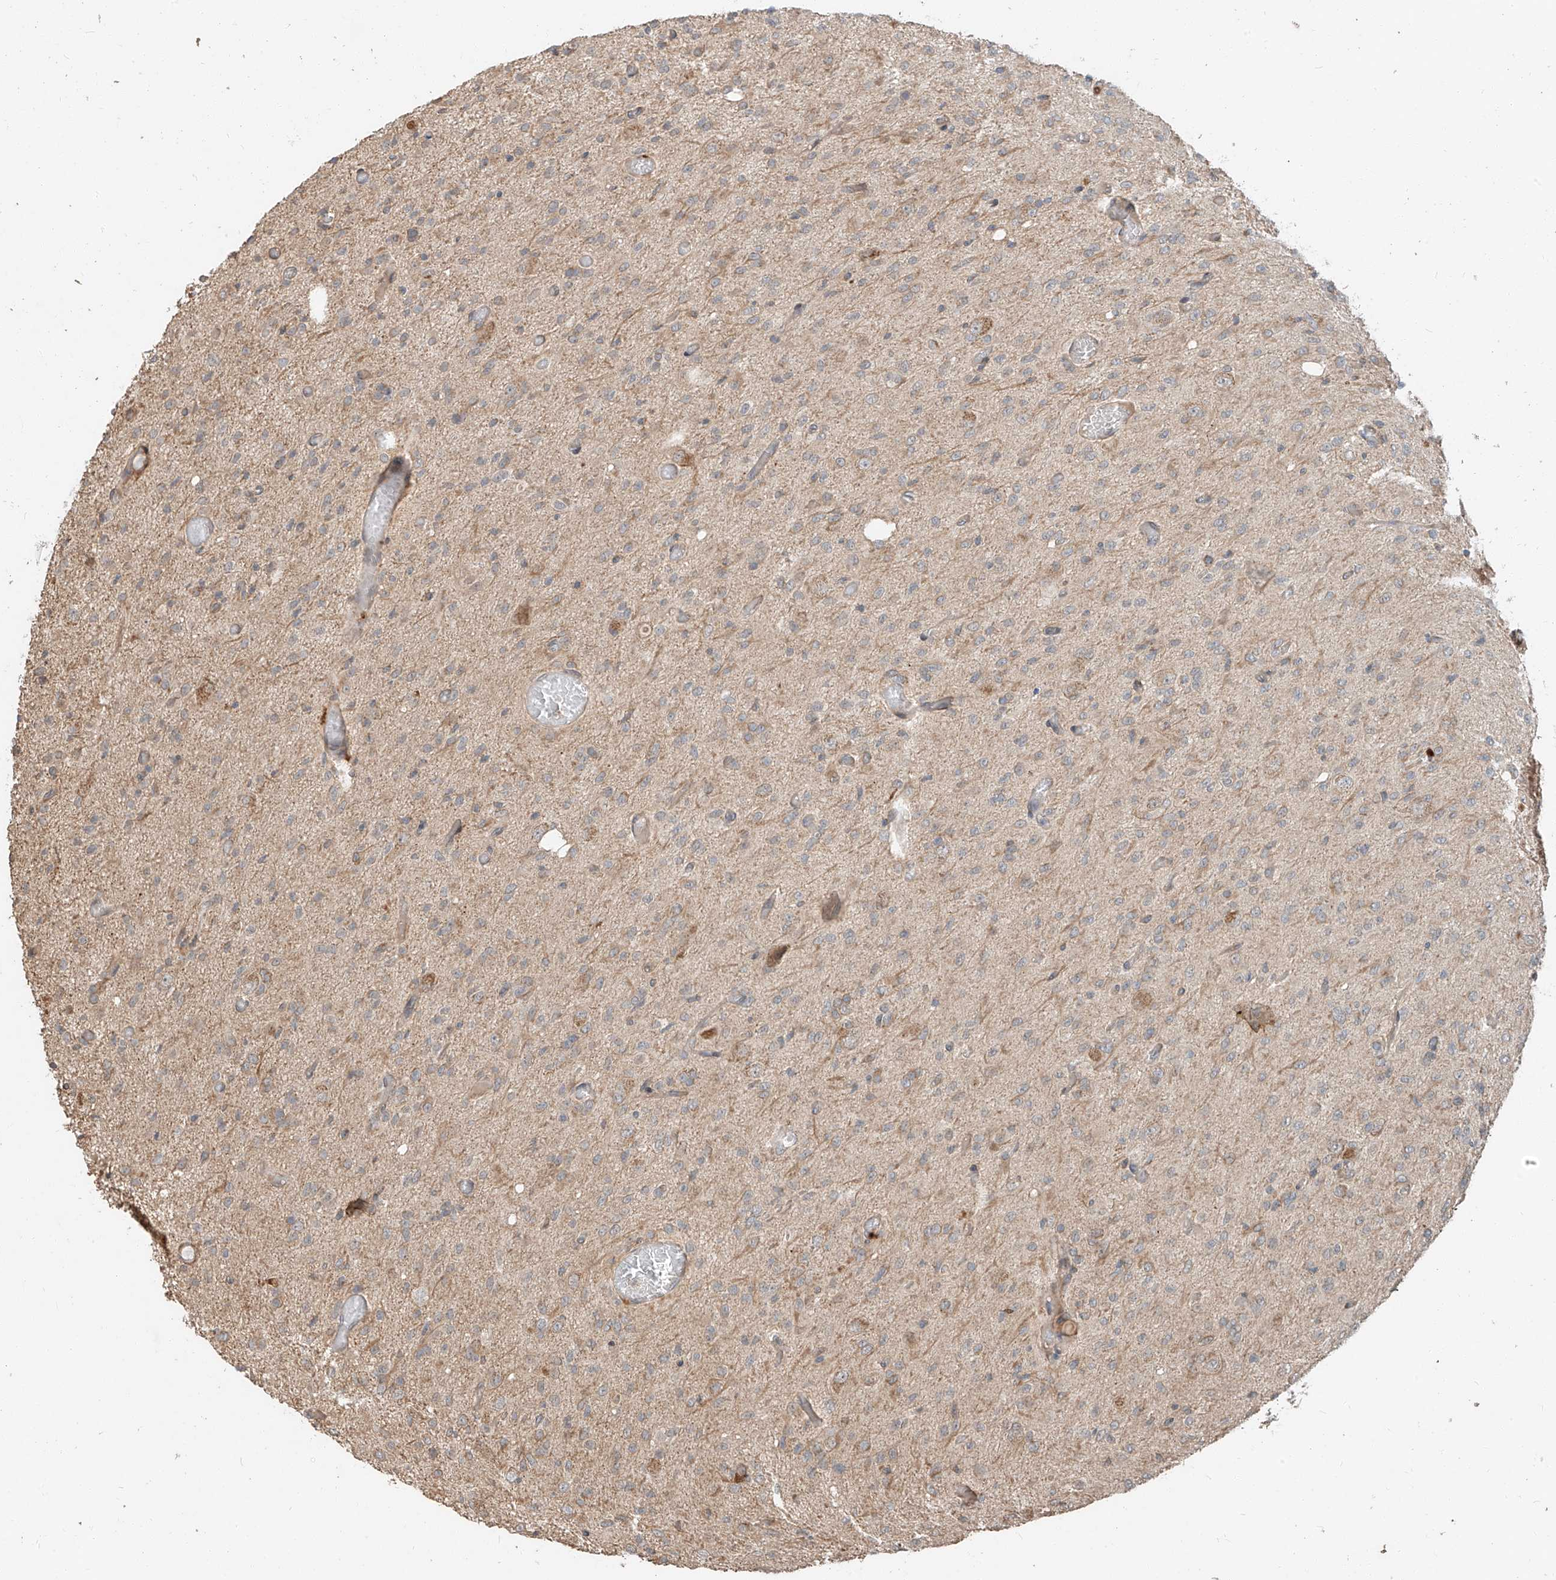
{"staining": {"intensity": "weak", "quantity": "<25%", "location": "cytoplasmic/membranous"}, "tissue": "glioma", "cell_type": "Tumor cells", "image_type": "cancer", "snomed": [{"axis": "morphology", "description": "Glioma, malignant, High grade"}, {"axis": "topography", "description": "Brain"}], "caption": "Image shows no significant protein expression in tumor cells of malignant glioma (high-grade).", "gene": "STX19", "patient": {"sex": "female", "age": 59}}